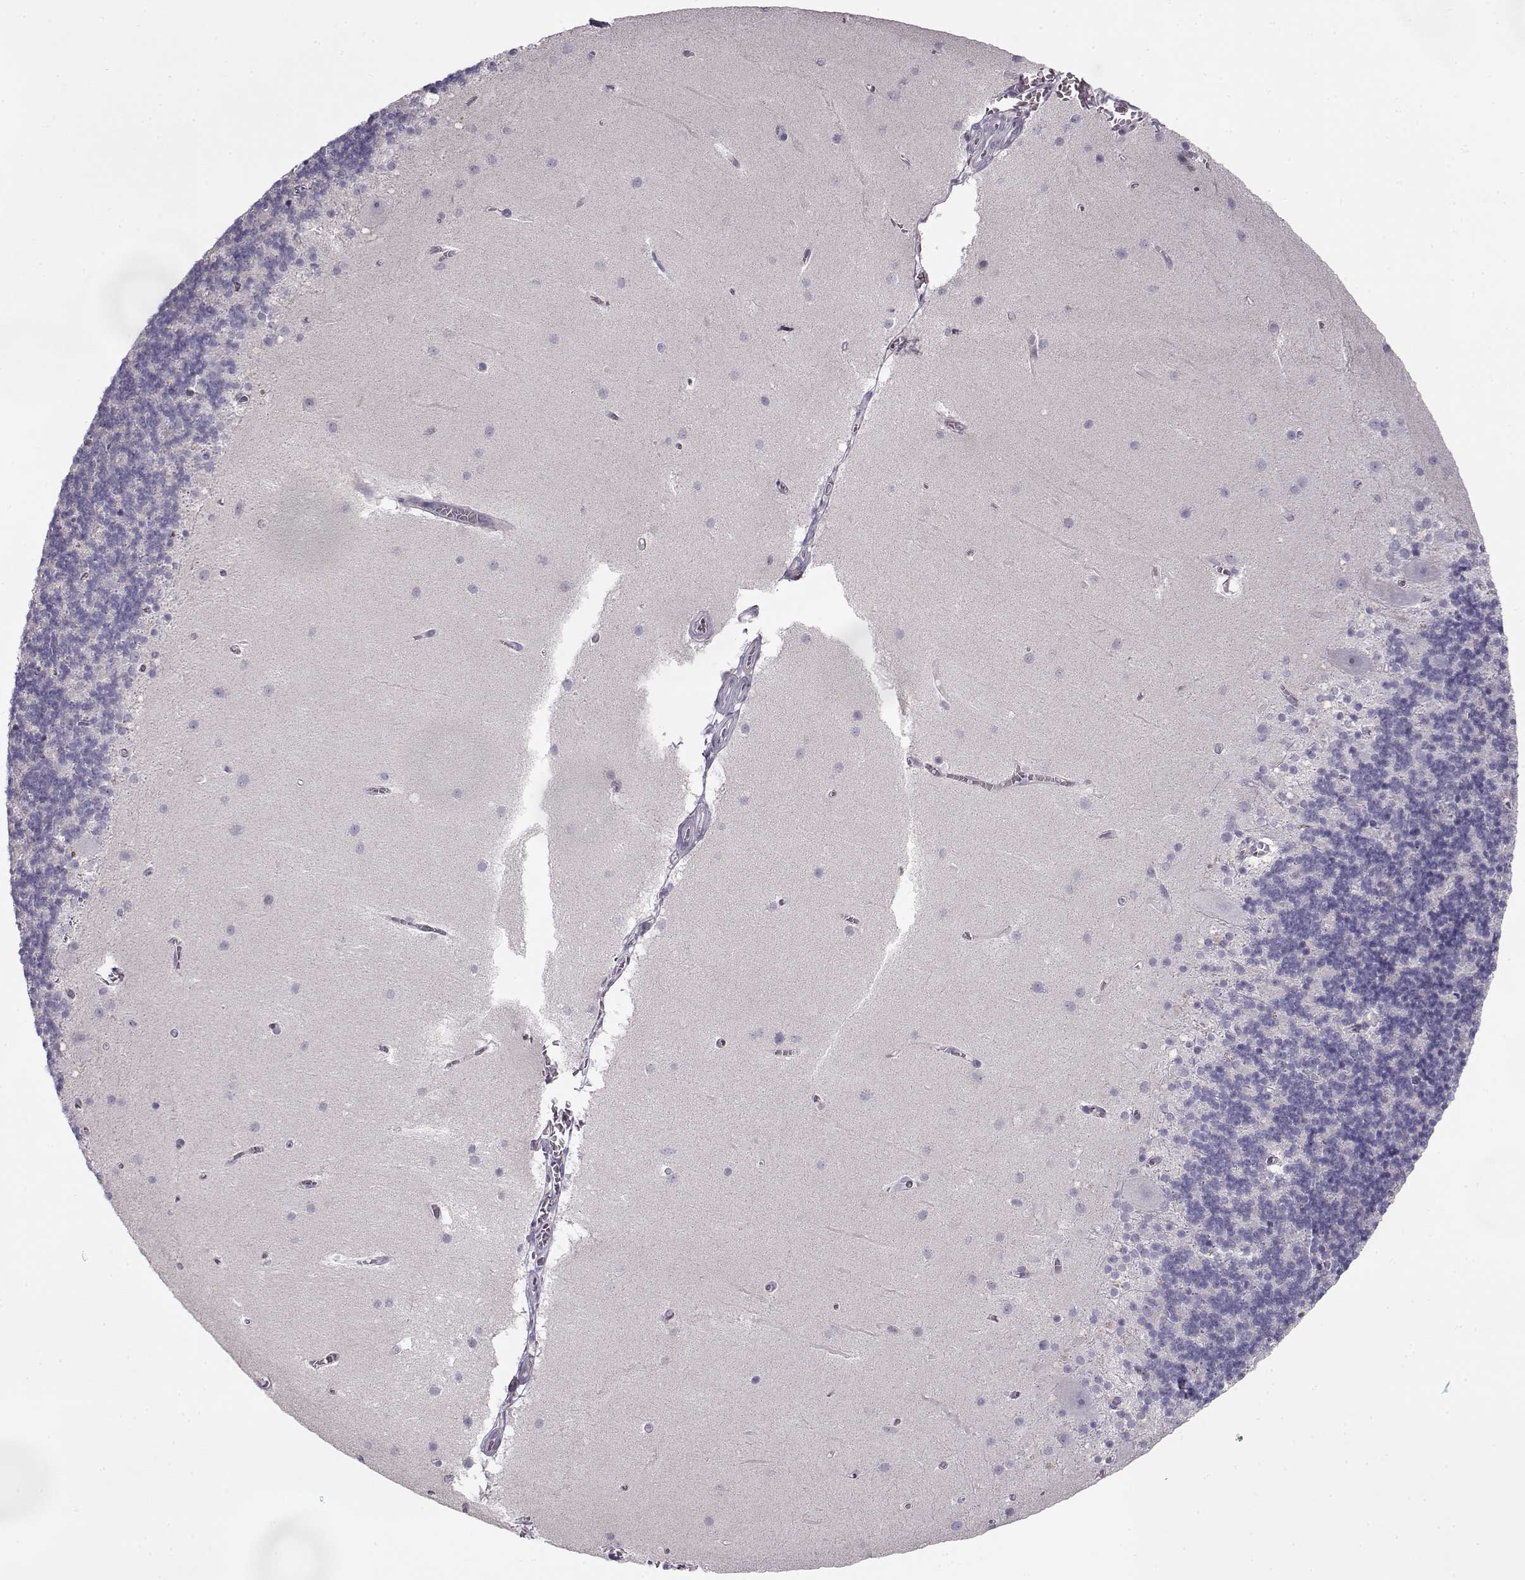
{"staining": {"intensity": "negative", "quantity": "none", "location": "none"}, "tissue": "cerebellum", "cell_type": "Cells in granular layer", "image_type": "normal", "snomed": [{"axis": "morphology", "description": "Normal tissue, NOS"}, {"axis": "topography", "description": "Cerebellum"}], "caption": "Immunohistochemistry (IHC) image of normal cerebellum: cerebellum stained with DAB (3,3'-diaminobenzidine) exhibits no significant protein expression in cells in granular layer.", "gene": "GRK1", "patient": {"sex": "male", "age": 70}}